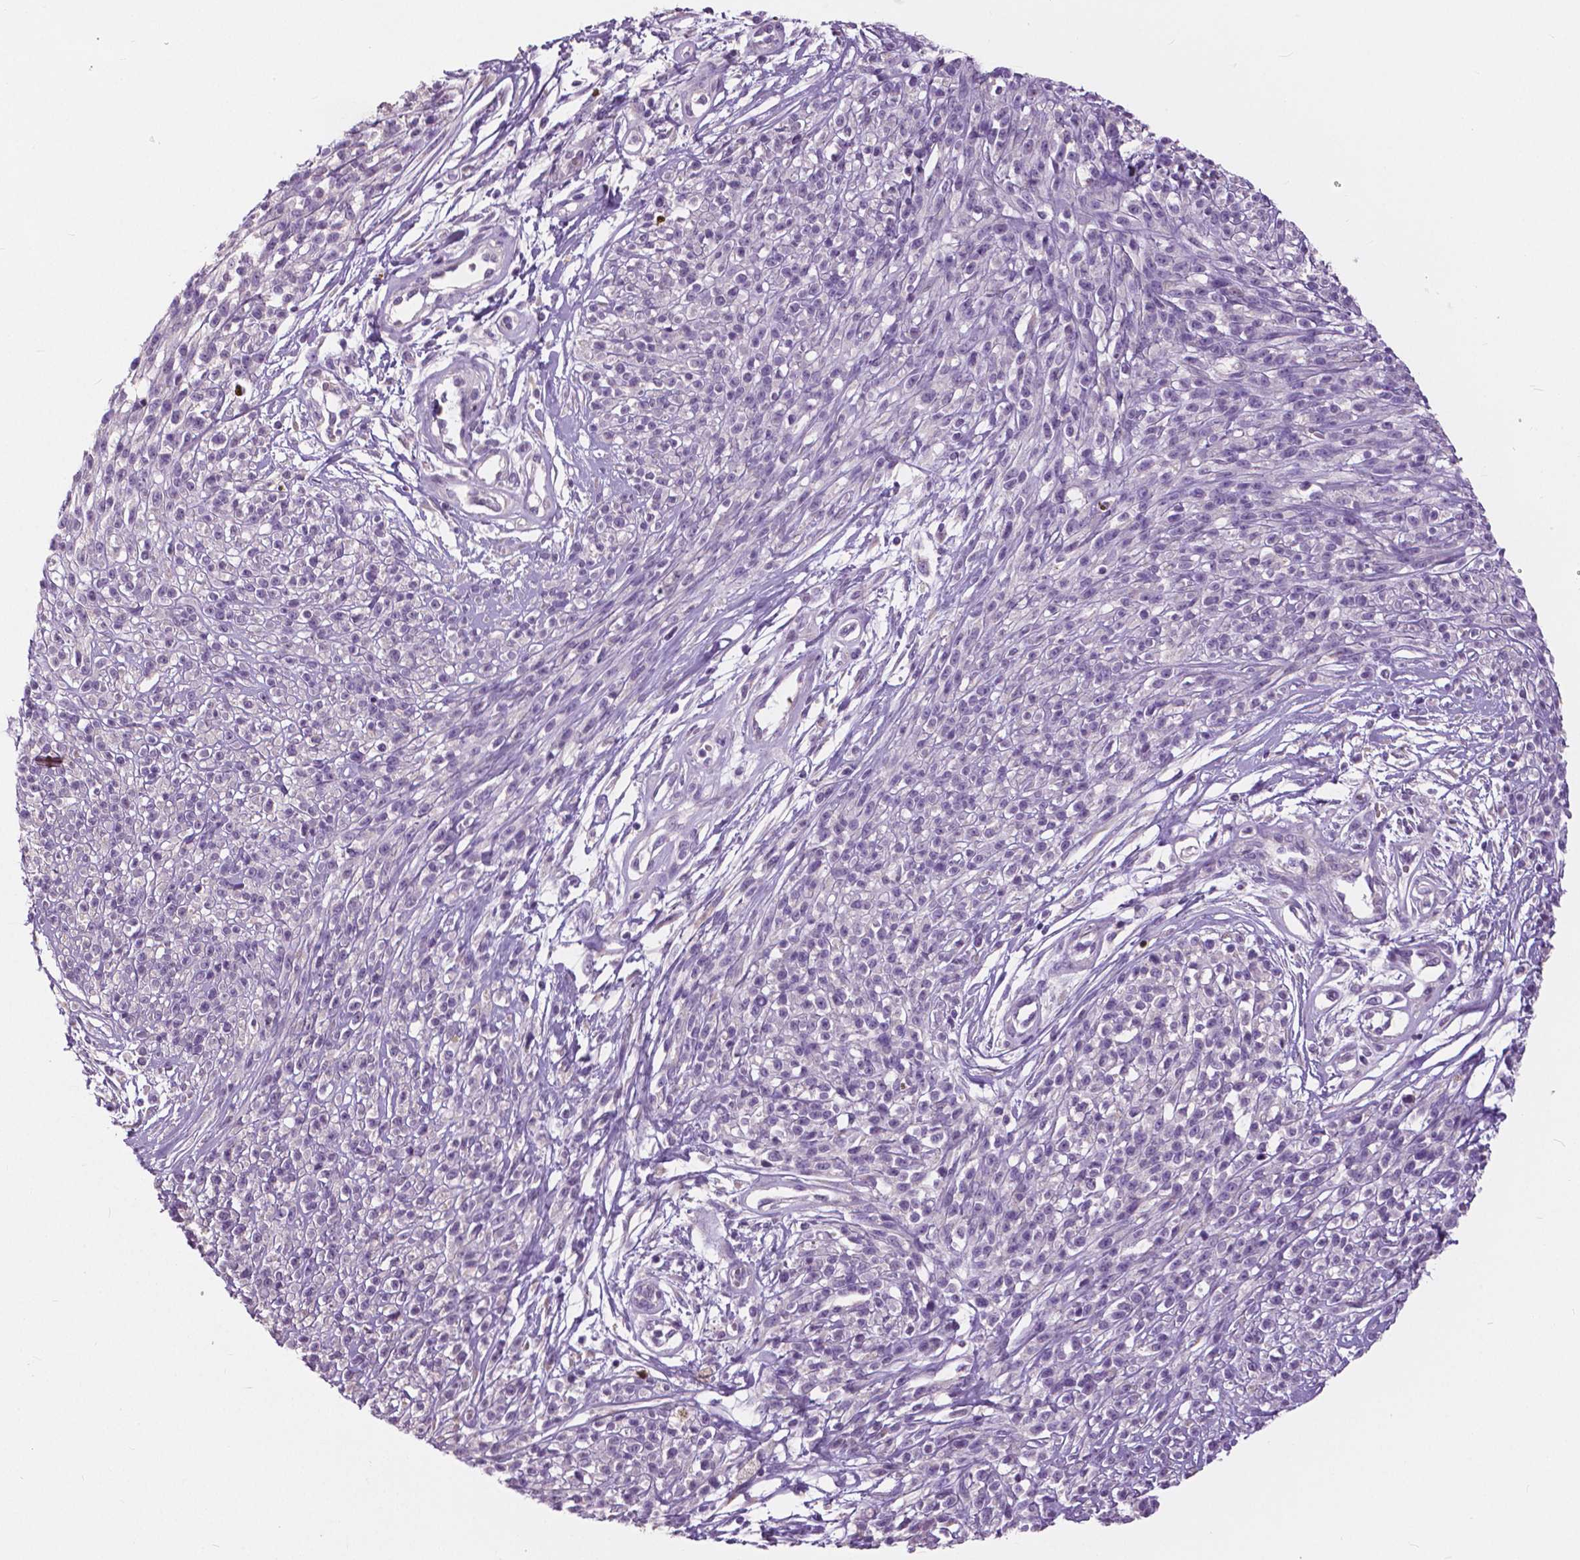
{"staining": {"intensity": "negative", "quantity": "none", "location": "none"}, "tissue": "melanoma", "cell_type": "Tumor cells", "image_type": "cancer", "snomed": [{"axis": "morphology", "description": "Malignant melanoma, NOS"}, {"axis": "topography", "description": "Skin"}, {"axis": "topography", "description": "Skin of trunk"}], "caption": "IHC photomicrograph of malignant melanoma stained for a protein (brown), which shows no staining in tumor cells.", "gene": "SERPINI1", "patient": {"sex": "male", "age": 74}}